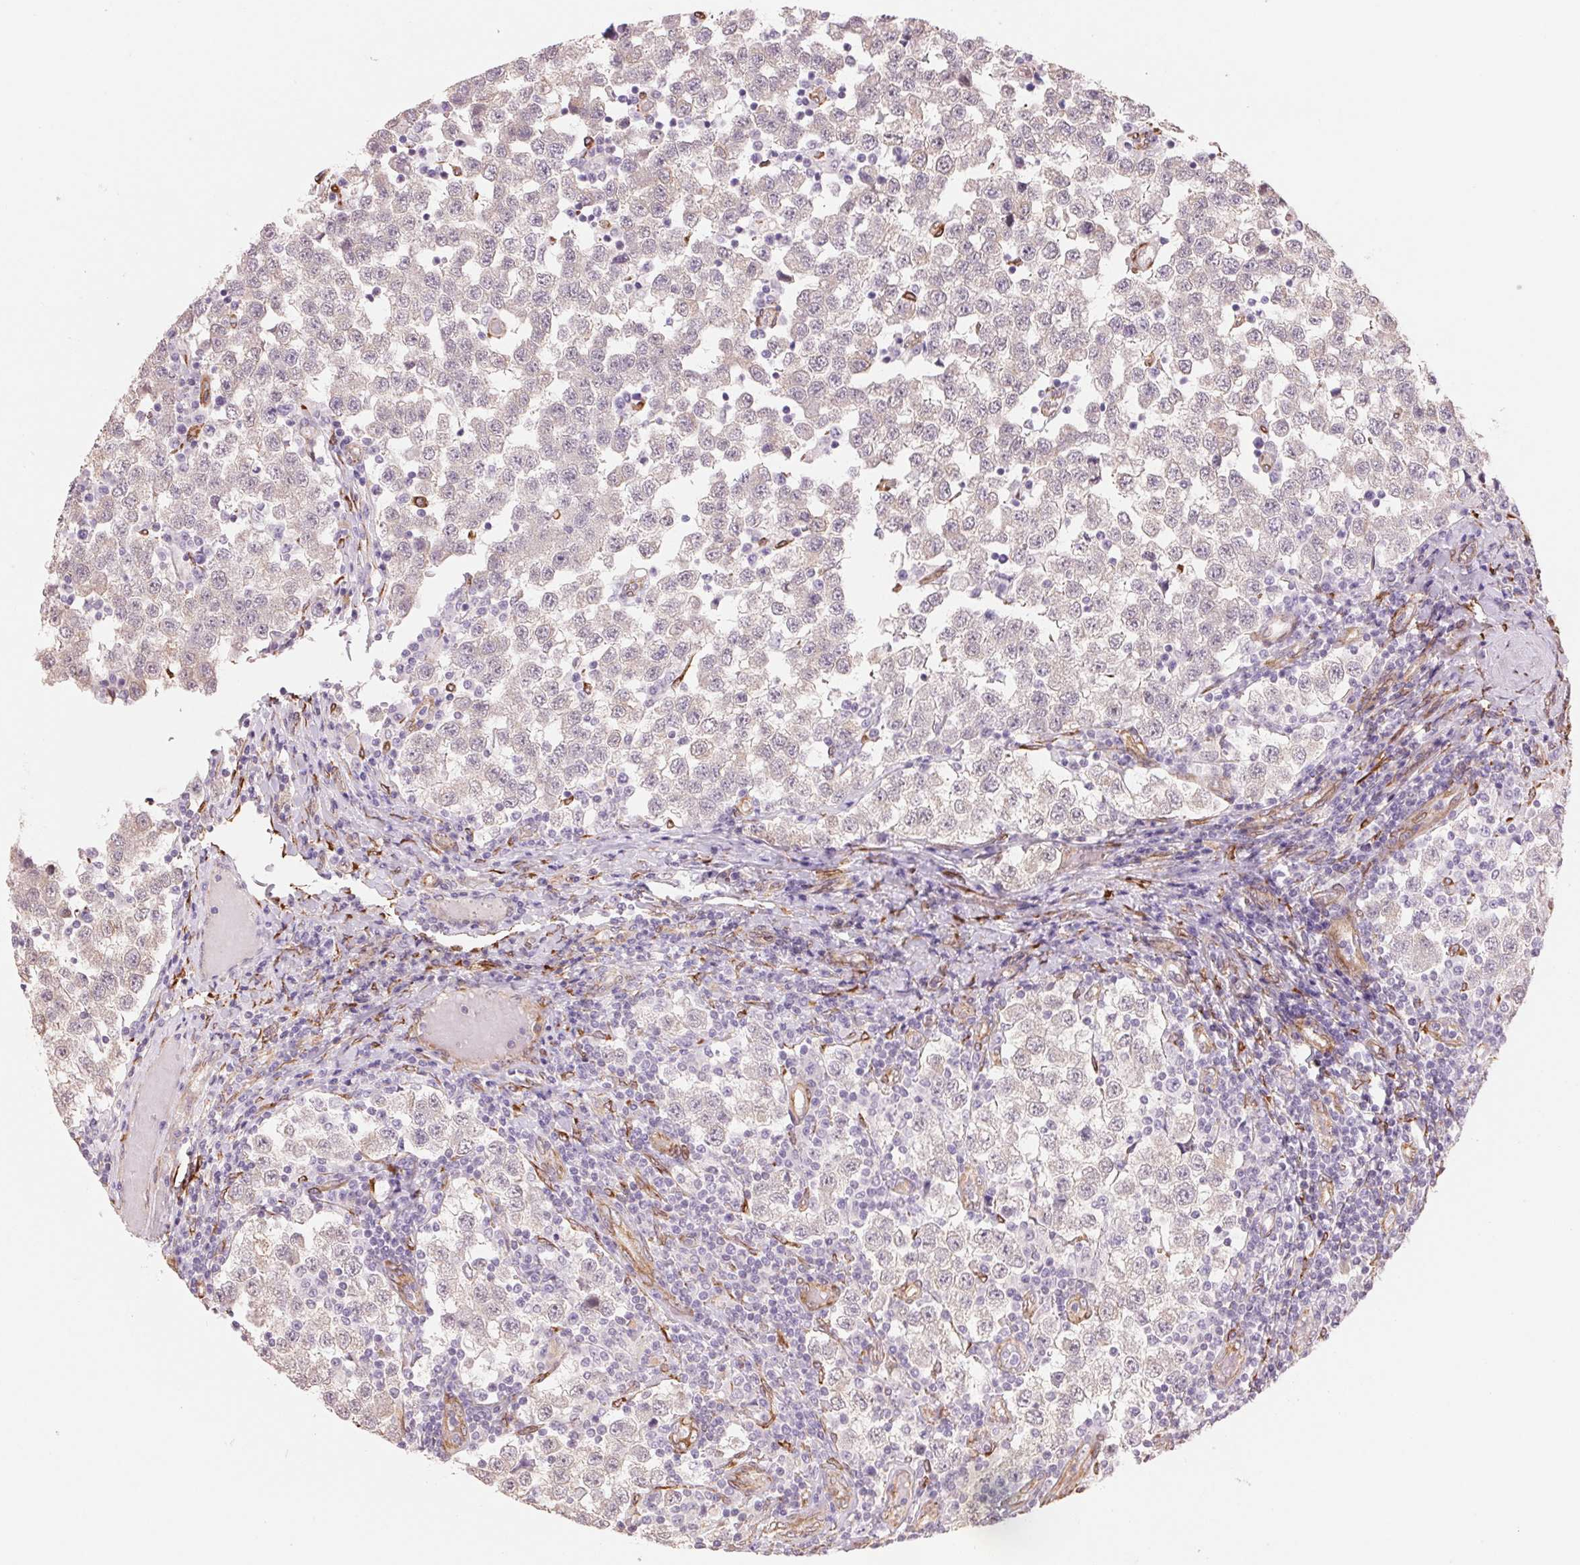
{"staining": {"intensity": "negative", "quantity": "none", "location": "none"}, "tissue": "testis cancer", "cell_type": "Tumor cells", "image_type": "cancer", "snomed": [{"axis": "morphology", "description": "Seminoma, NOS"}, {"axis": "topography", "description": "Testis"}], "caption": "Tumor cells are negative for protein expression in human testis seminoma. (DAB (3,3'-diaminobenzidine) IHC with hematoxylin counter stain).", "gene": "FKBP10", "patient": {"sex": "male", "age": 34}}